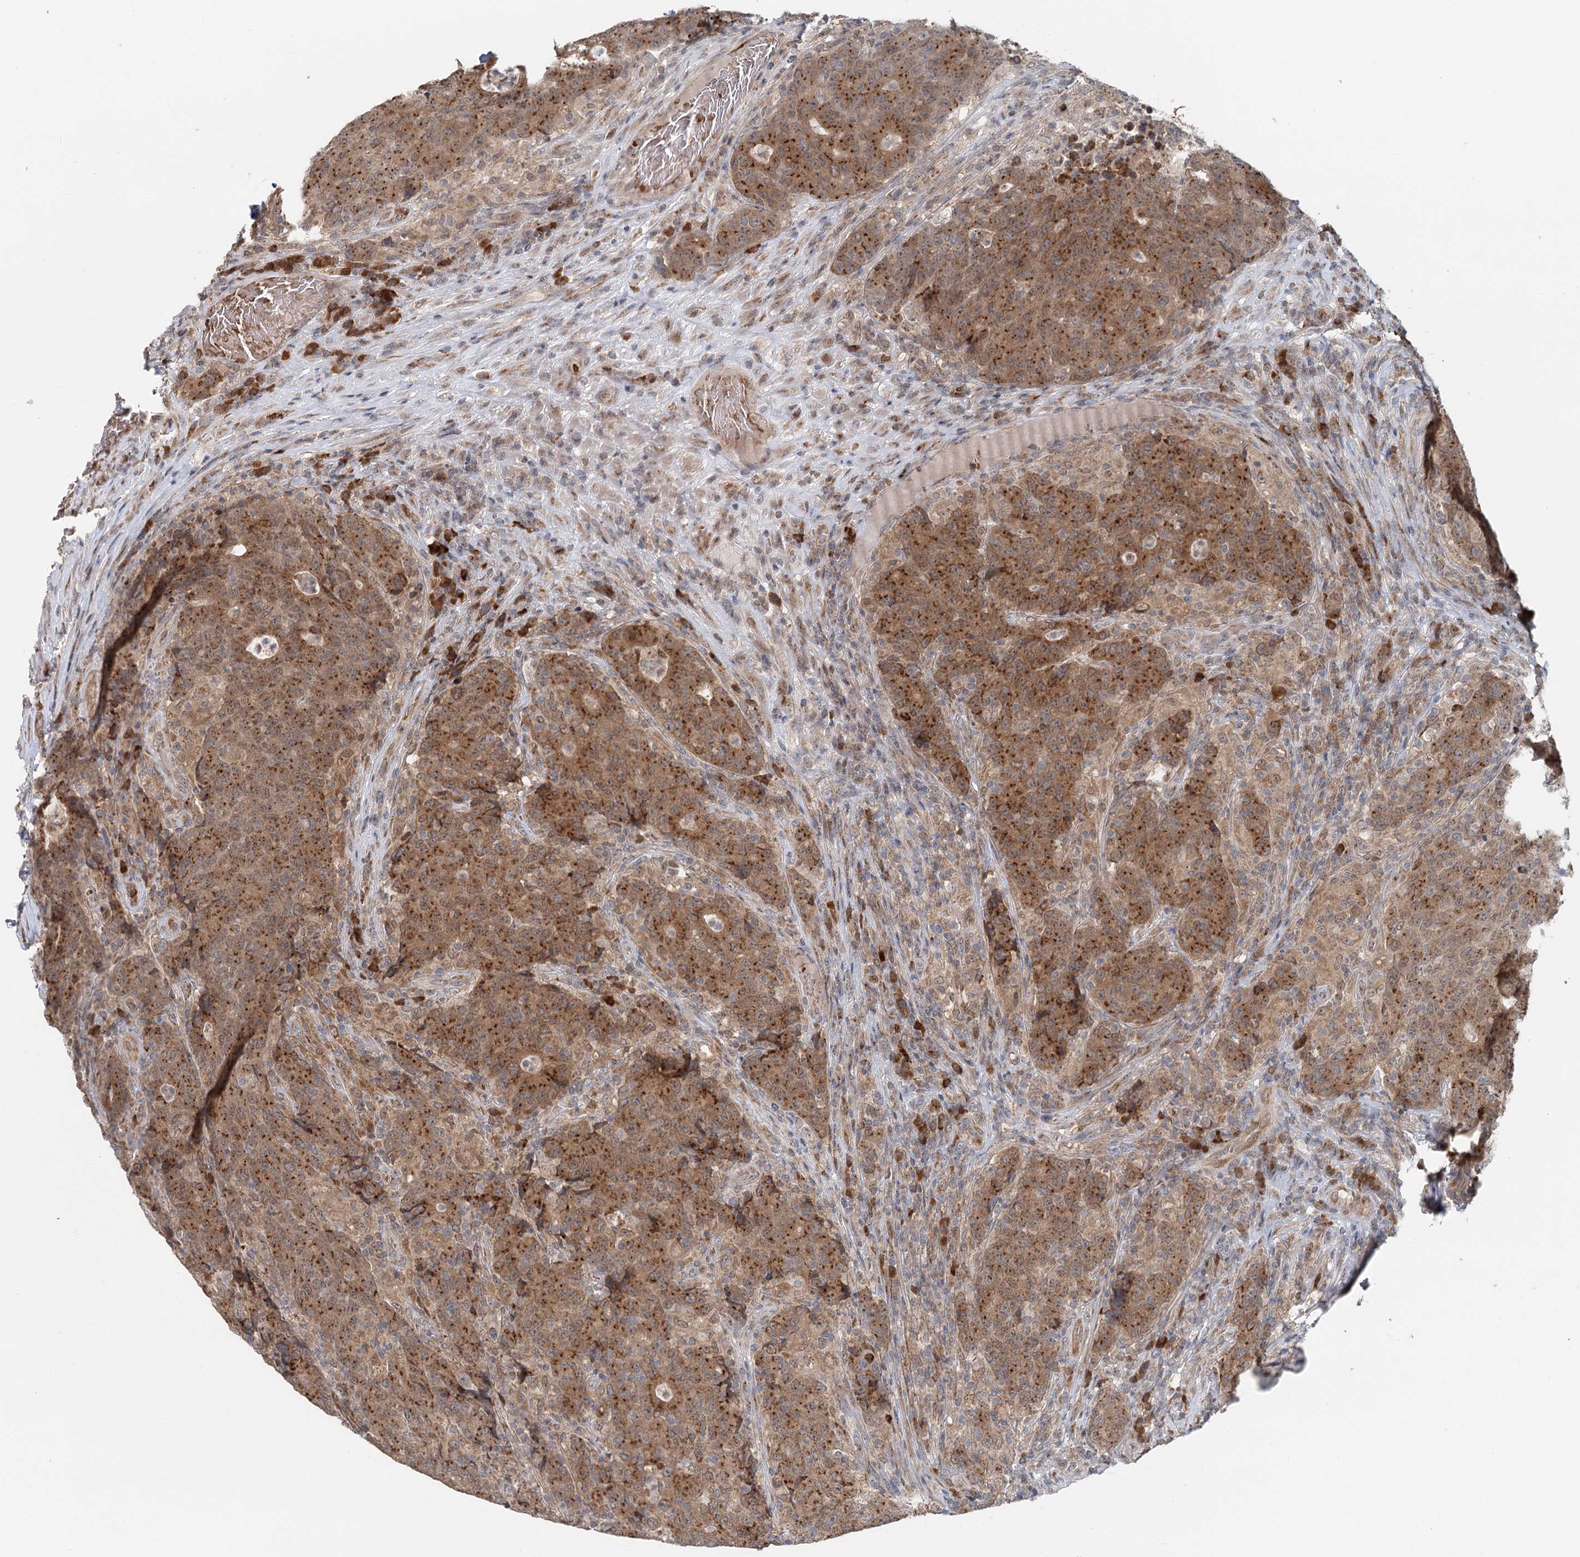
{"staining": {"intensity": "strong", "quantity": ">75%", "location": "cytoplasmic/membranous"}, "tissue": "colorectal cancer", "cell_type": "Tumor cells", "image_type": "cancer", "snomed": [{"axis": "morphology", "description": "Adenocarcinoma, NOS"}, {"axis": "topography", "description": "Colon"}], "caption": "Tumor cells show high levels of strong cytoplasmic/membranous staining in about >75% of cells in human colorectal cancer. The protein of interest is shown in brown color, while the nuclei are stained blue.", "gene": "ADK", "patient": {"sex": "female", "age": 75}}